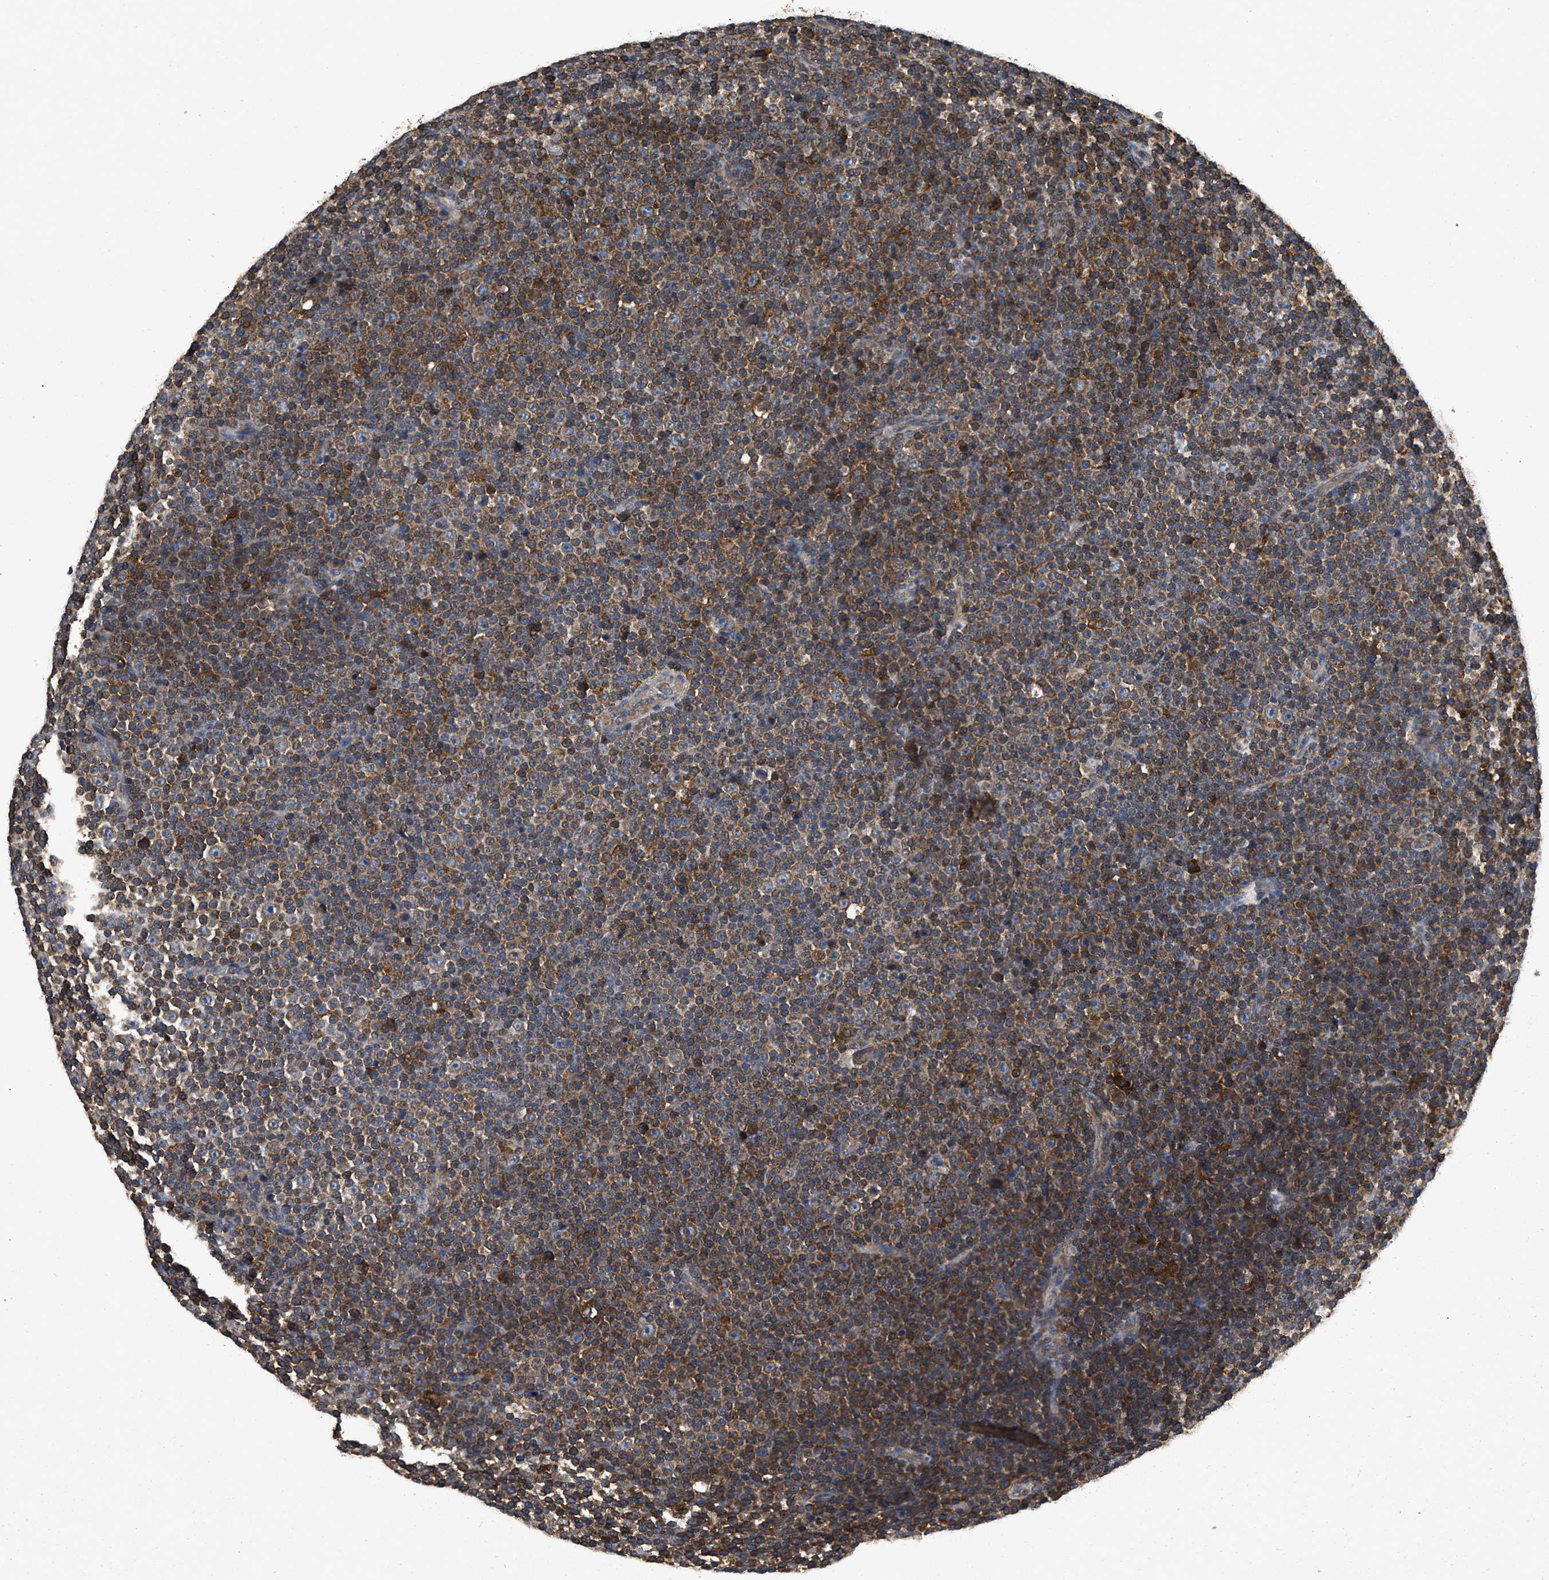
{"staining": {"intensity": "moderate", "quantity": "25%-75%", "location": "cytoplasmic/membranous"}, "tissue": "lymphoma", "cell_type": "Tumor cells", "image_type": "cancer", "snomed": [{"axis": "morphology", "description": "Malignant lymphoma, non-Hodgkin's type, Low grade"}, {"axis": "topography", "description": "Lymph node"}], "caption": "Tumor cells reveal medium levels of moderate cytoplasmic/membranous expression in approximately 25%-75% of cells in human malignant lymphoma, non-Hodgkin's type (low-grade).", "gene": "LINGO2", "patient": {"sex": "female", "age": 67}}